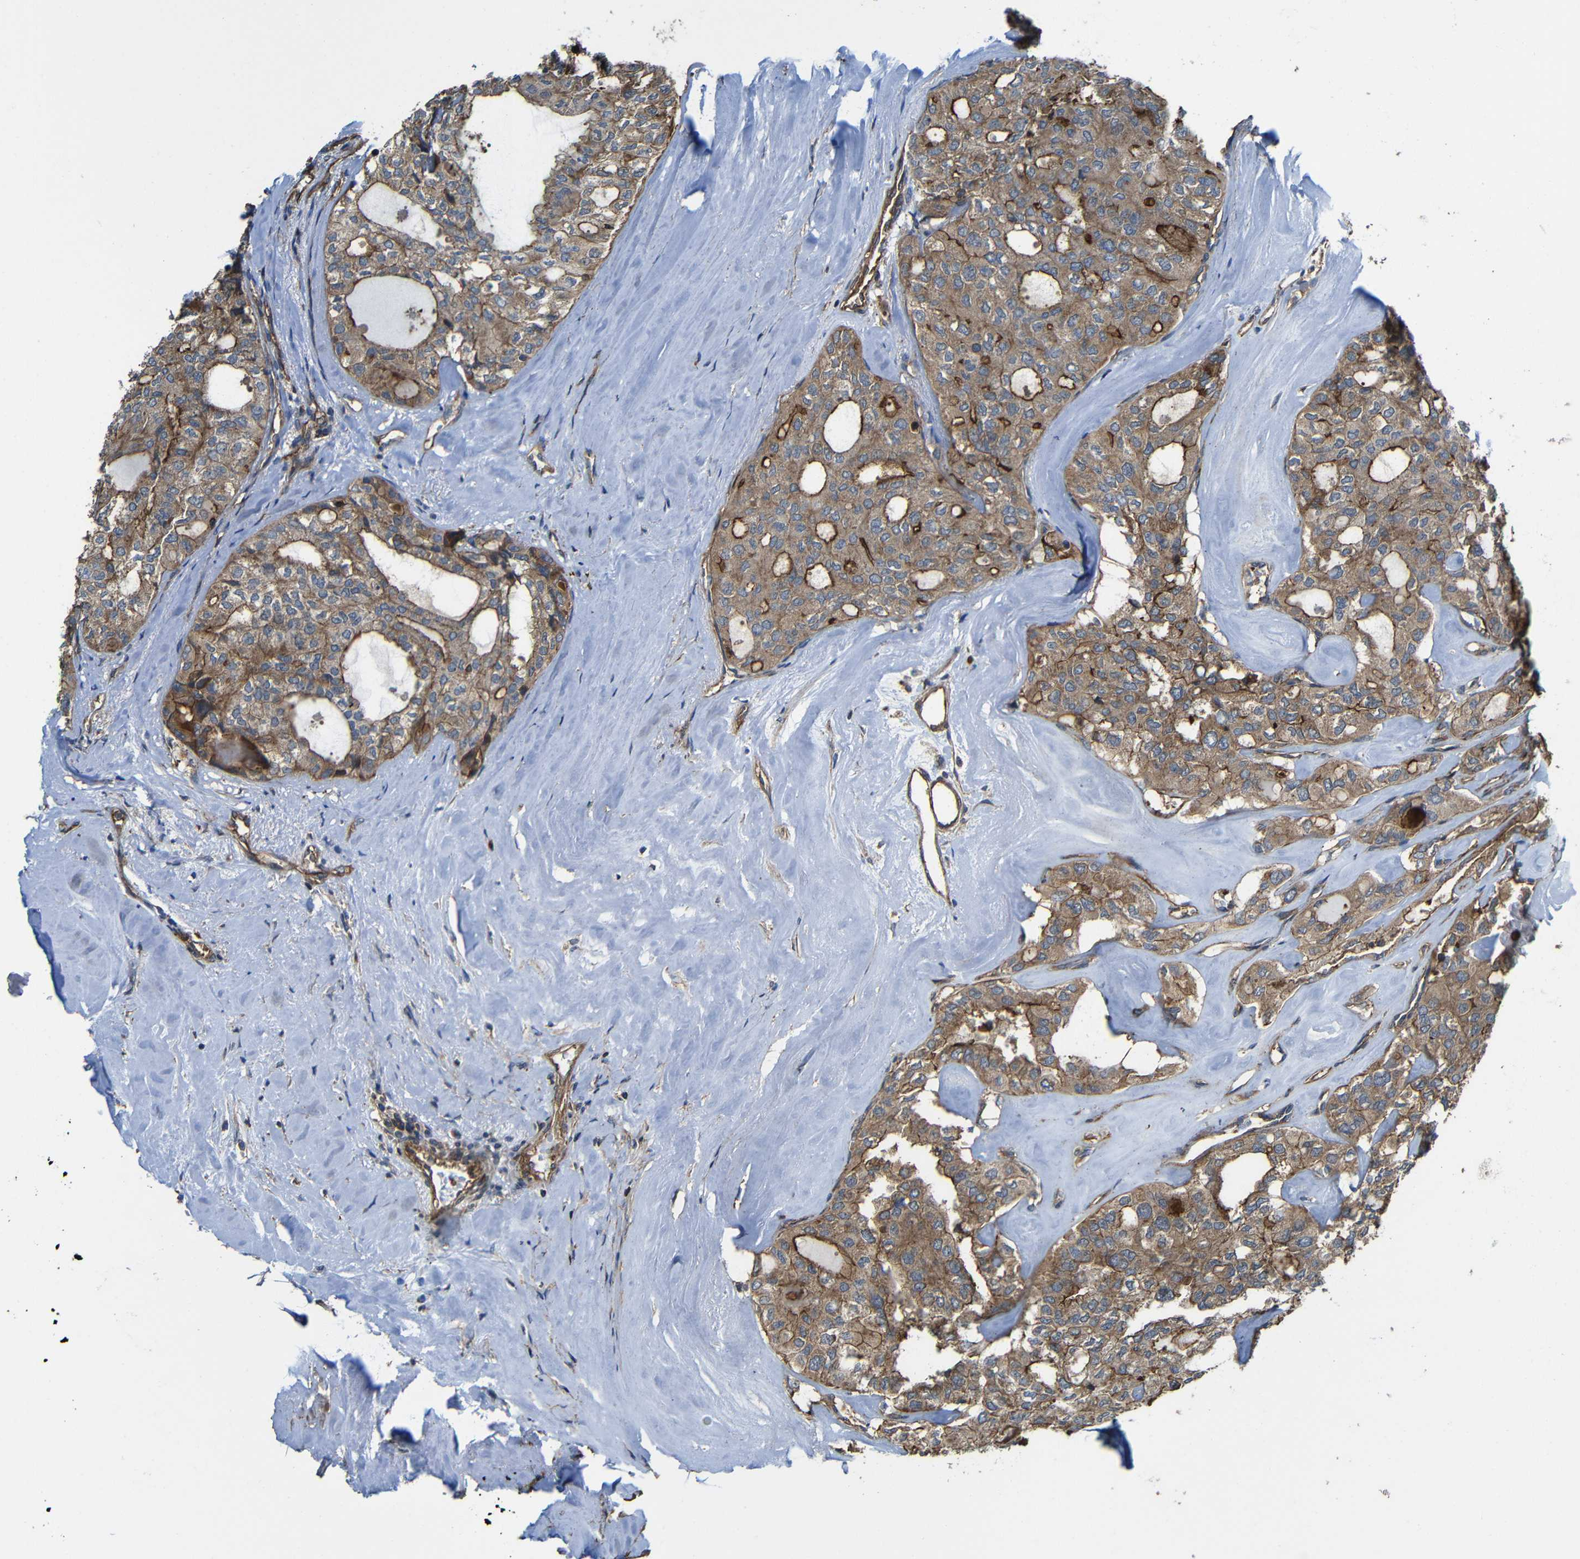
{"staining": {"intensity": "moderate", "quantity": ">75%", "location": "cytoplasmic/membranous"}, "tissue": "thyroid cancer", "cell_type": "Tumor cells", "image_type": "cancer", "snomed": [{"axis": "morphology", "description": "Follicular adenoma carcinoma, NOS"}, {"axis": "topography", "description": "Thyroid gland"}], "caption": "Immunohistochemical staining of human follicular adenoma carcinoma (thyroid) demonstrates medium levels of moderate cytoplasmic/membranous protein positivity in approximately >75% of tumor cells.", "gene": "PTCH1", "patient": {"sex": "male", "age": 75}}